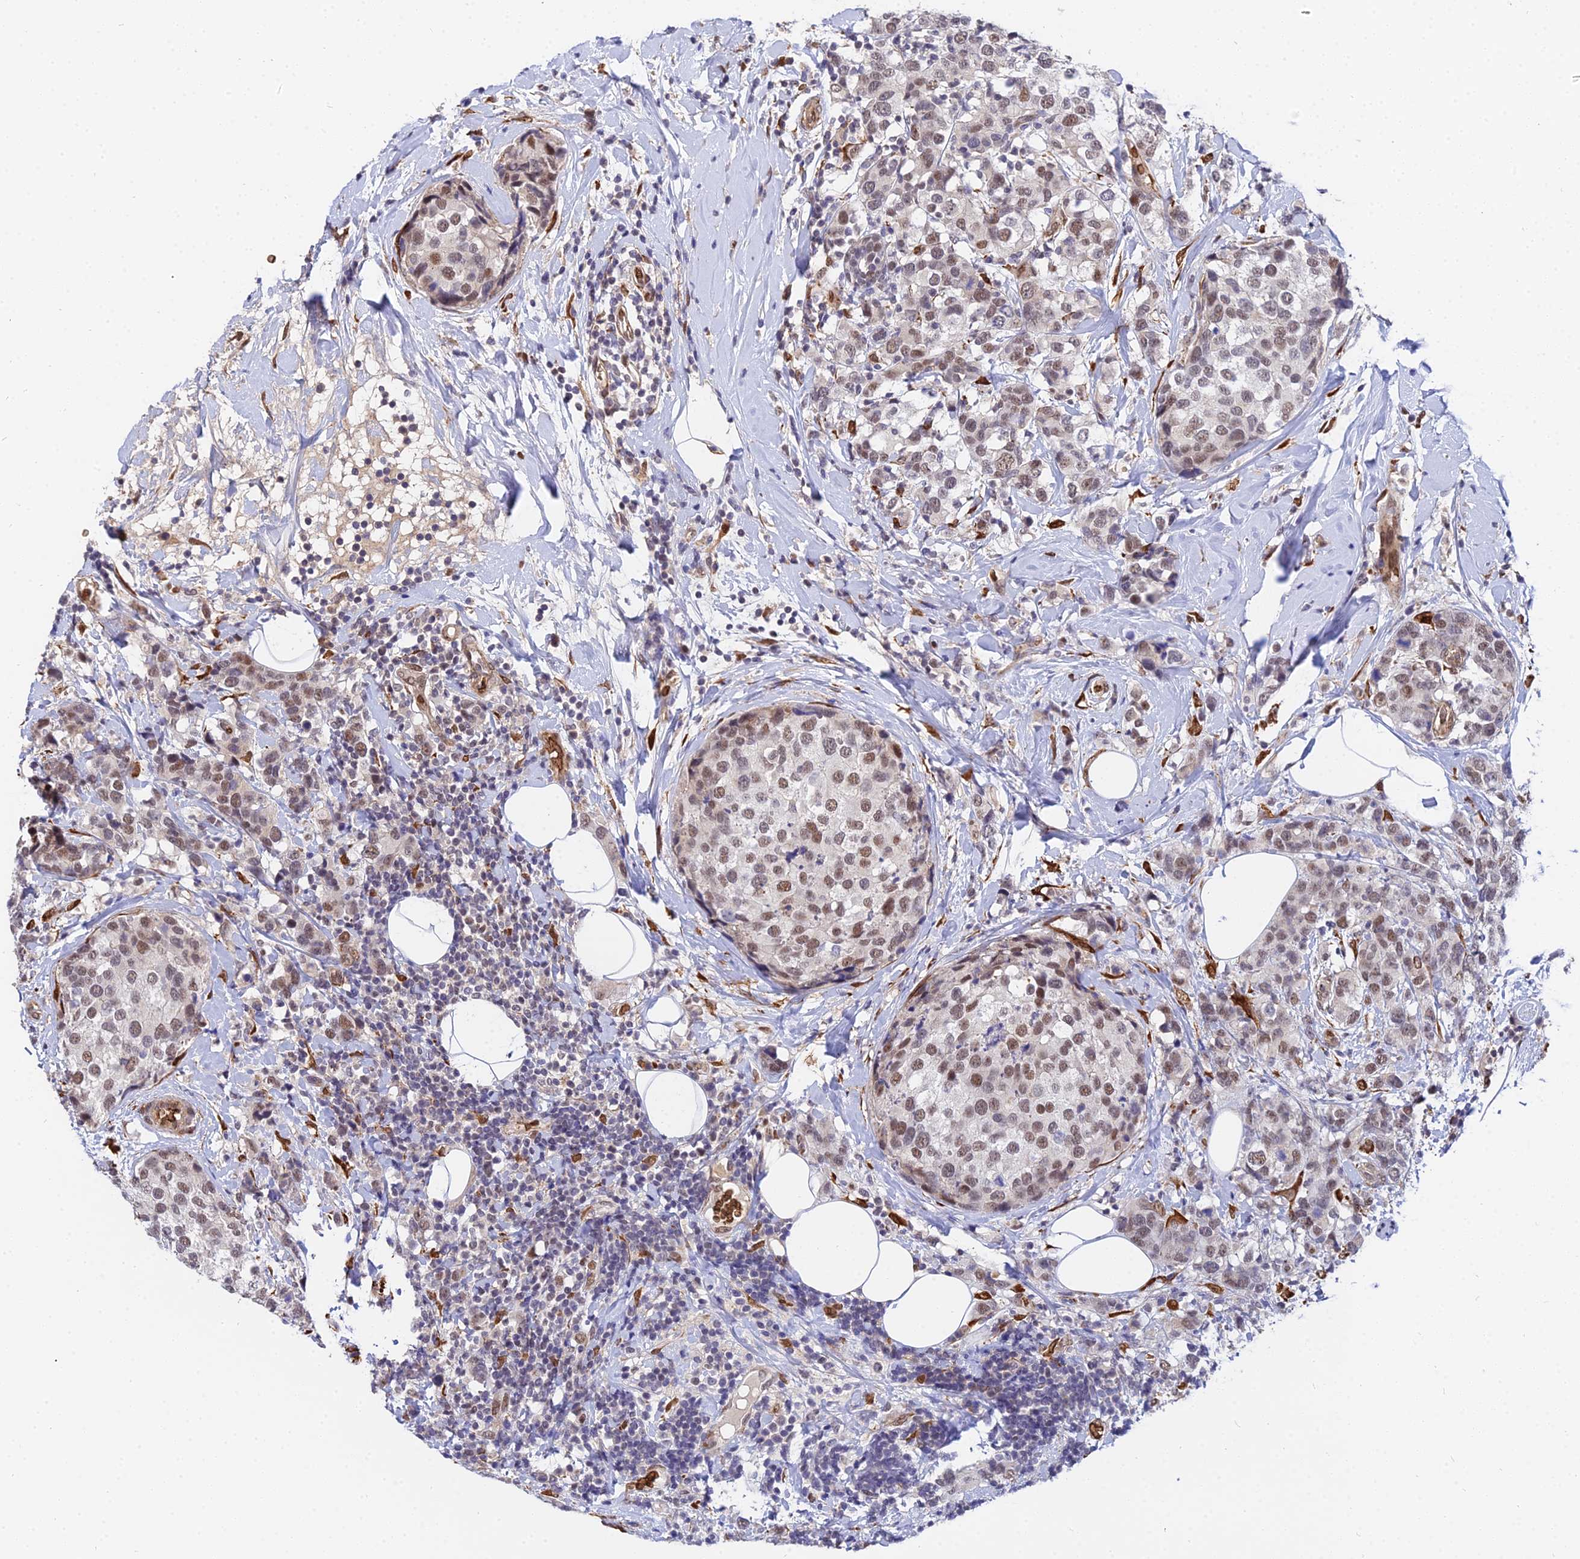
{"staining": {"intensity": "moderate", "quantity": "25%-75%", "location": "nuclear"}, "tissue": "breast cancer", "cell_type": "Tumor cells", "image_type": "cancer", "snomed": [{"axis": "morphology", "description": "Lobular carcinoma"}, {"axis": "topography", "description": "Breast"}], "caption": "Immunohistochemical staining of breast cancer (lobular carcinoma) exhibits medium levels of moderate nuclear expression in approximately 25%-75% of tumor cells. The staining was performed using DAB (3,3'-diaminobenzidine), with brown indicating positive protein expression. Nuclei are stained blue with hematoxylin.", "gene": "BCL9", "patient": {"sex": "female", "age": 59}}